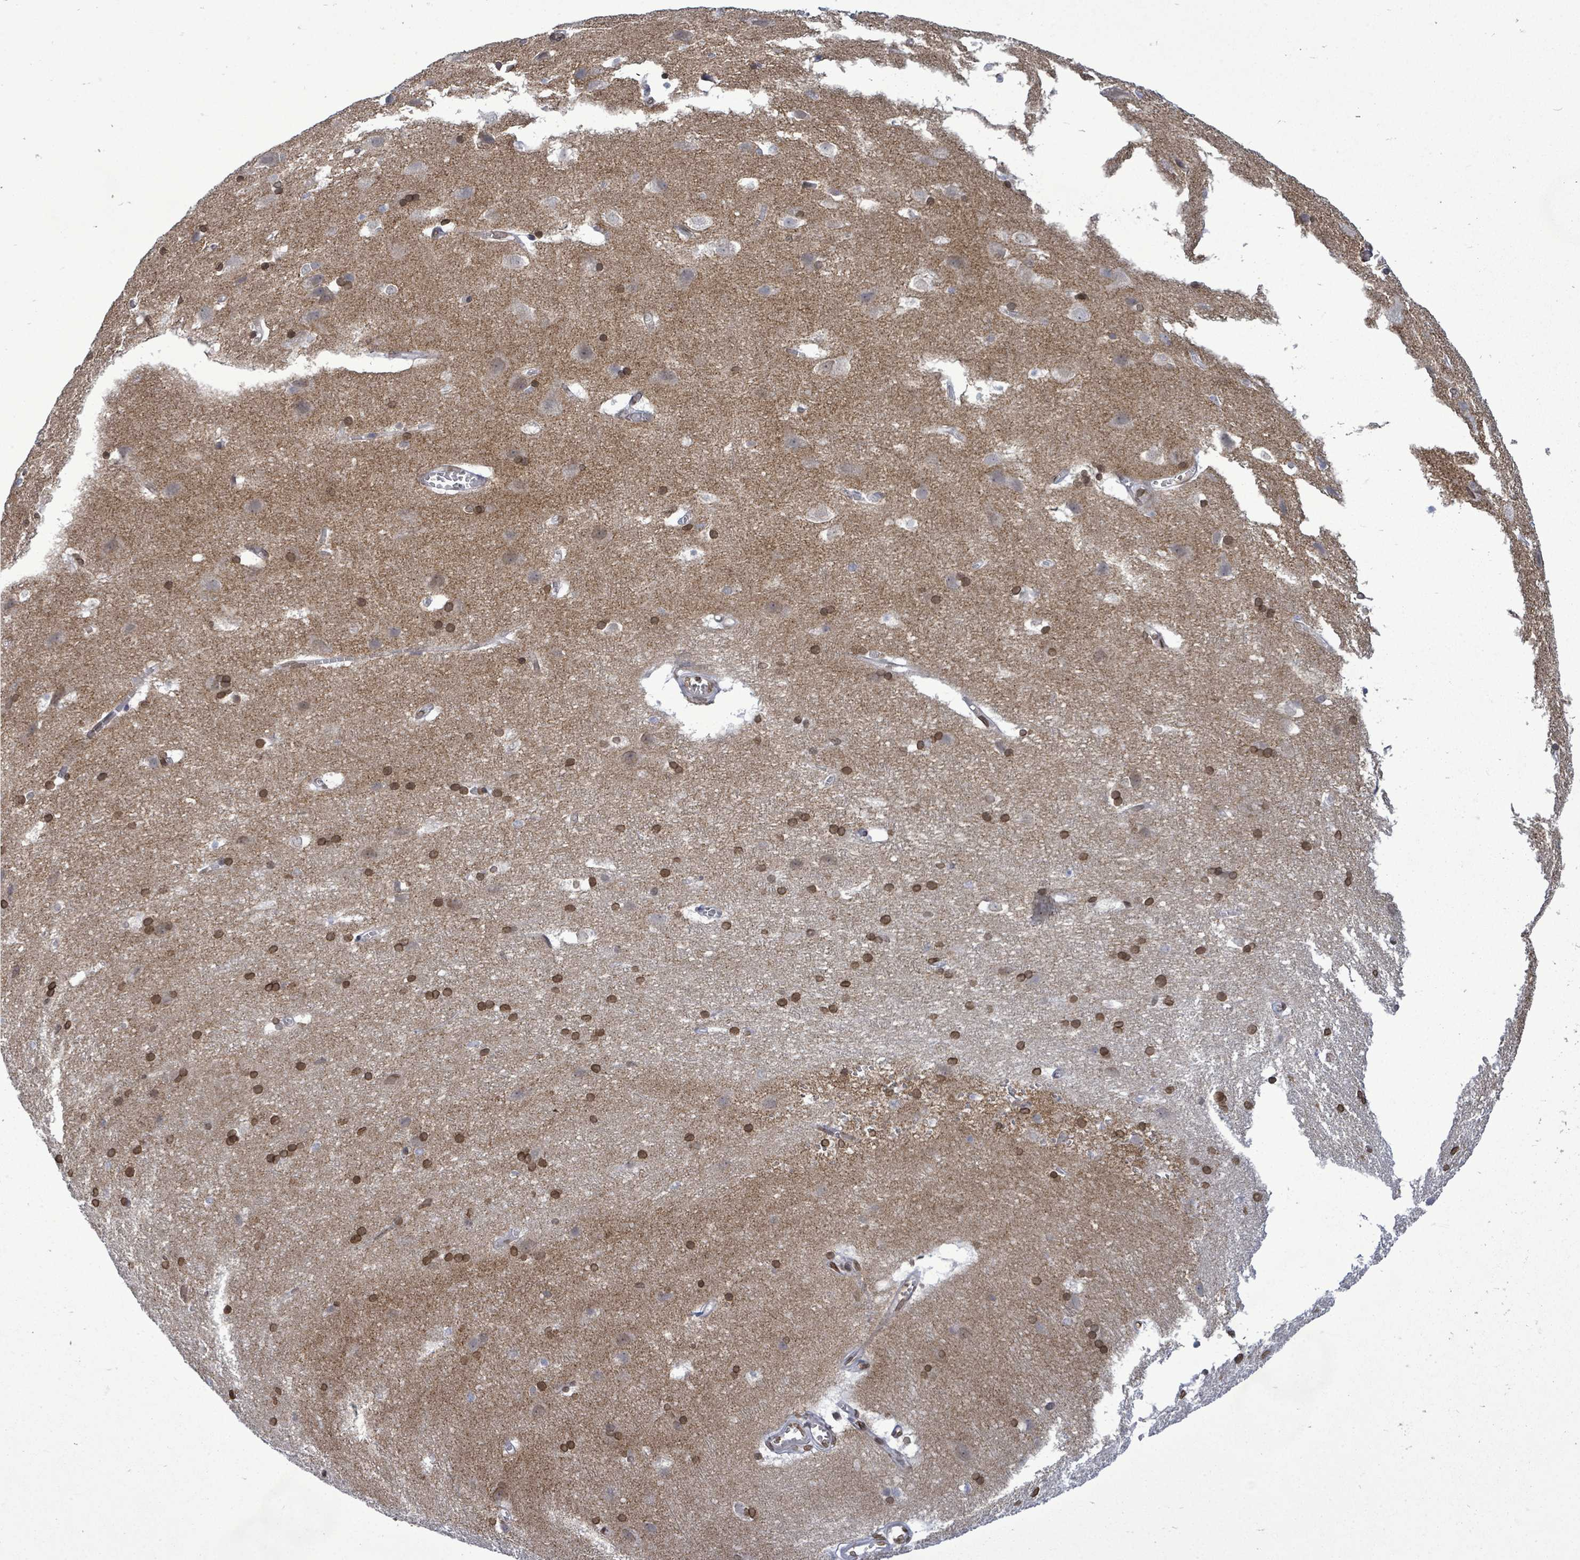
{"staining": {"intensity": "moderate", "quantity": "<25%", "location": "nuclear"}, "tissue": "cerebral cortex", "cell_type": "Endothelial cells", "image_type": "normal", "snomed": [{"axis": "morphology", "description": "Normal tissue, NOS"}, {"axis": "topography", "description": "Cerebral cortex"}], "caption": "High-power microscopy captured an immunohistochemistry (IHC) micrograph of benign cerebral cortex, revealing moderate nuclear expression in about <25% of endothelial cells. Nuclei are stained in blue.", "gene": "ARFGAP1", "patient": {"sex": "male", "age": 54}}